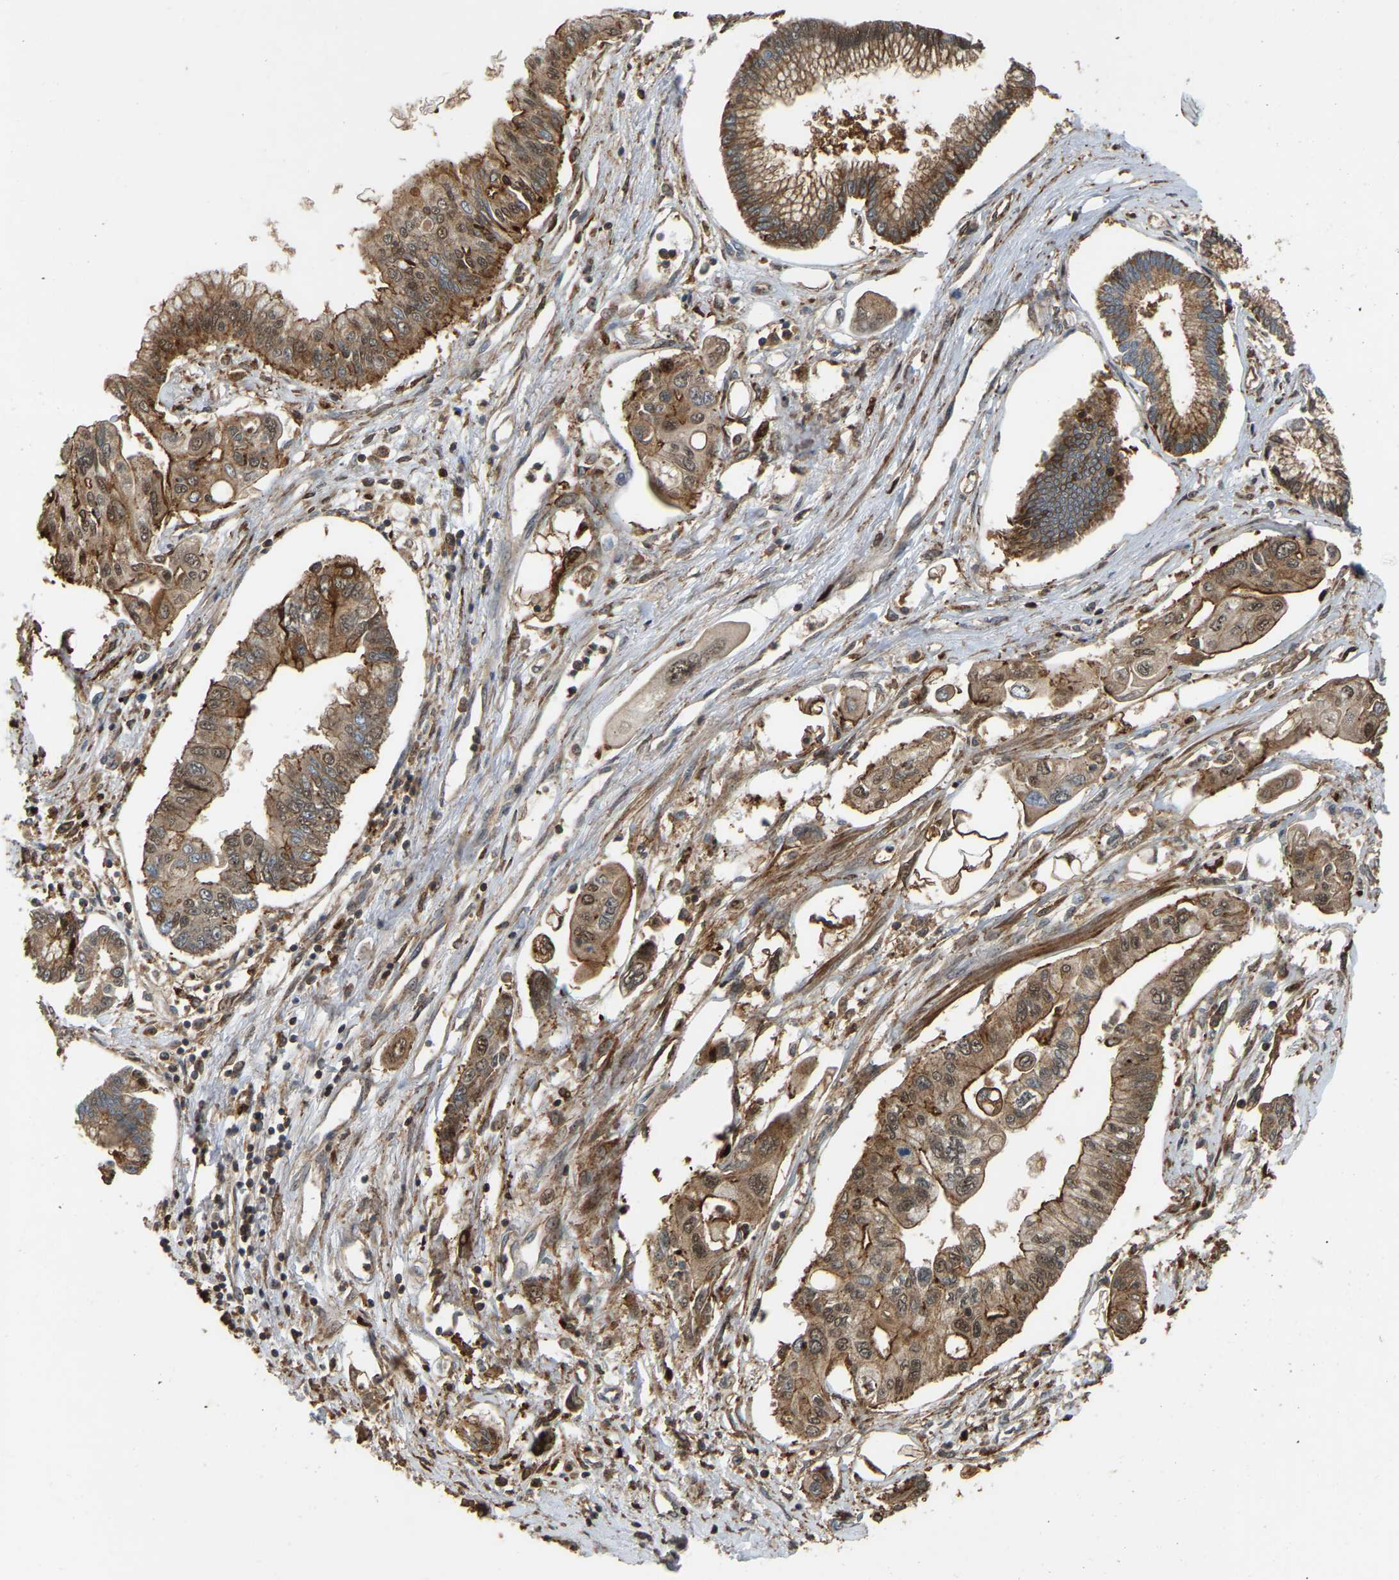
{"staining": {"intensity": "moderate", "quantity": ">75%", "location": "cytoplasmic/membranous"}, "tissue": "pancreatic cancer", "cell_type": "Tumor cells", "image_type": "cancer", "snomed": [{"axis": "morphology", "description": "Adenocarcinoma, NOS"}, {"axis": "topography", "description": "Pancreas"}], "caption": "Protein analysis of pancreatic adenocarcinoma tissue reveals moderate cytoplasmic/membranous staining in approximately >75% of tumor cells.", "gene": "SAMD9L", "patient": {"sex": "female", "age": 77}}